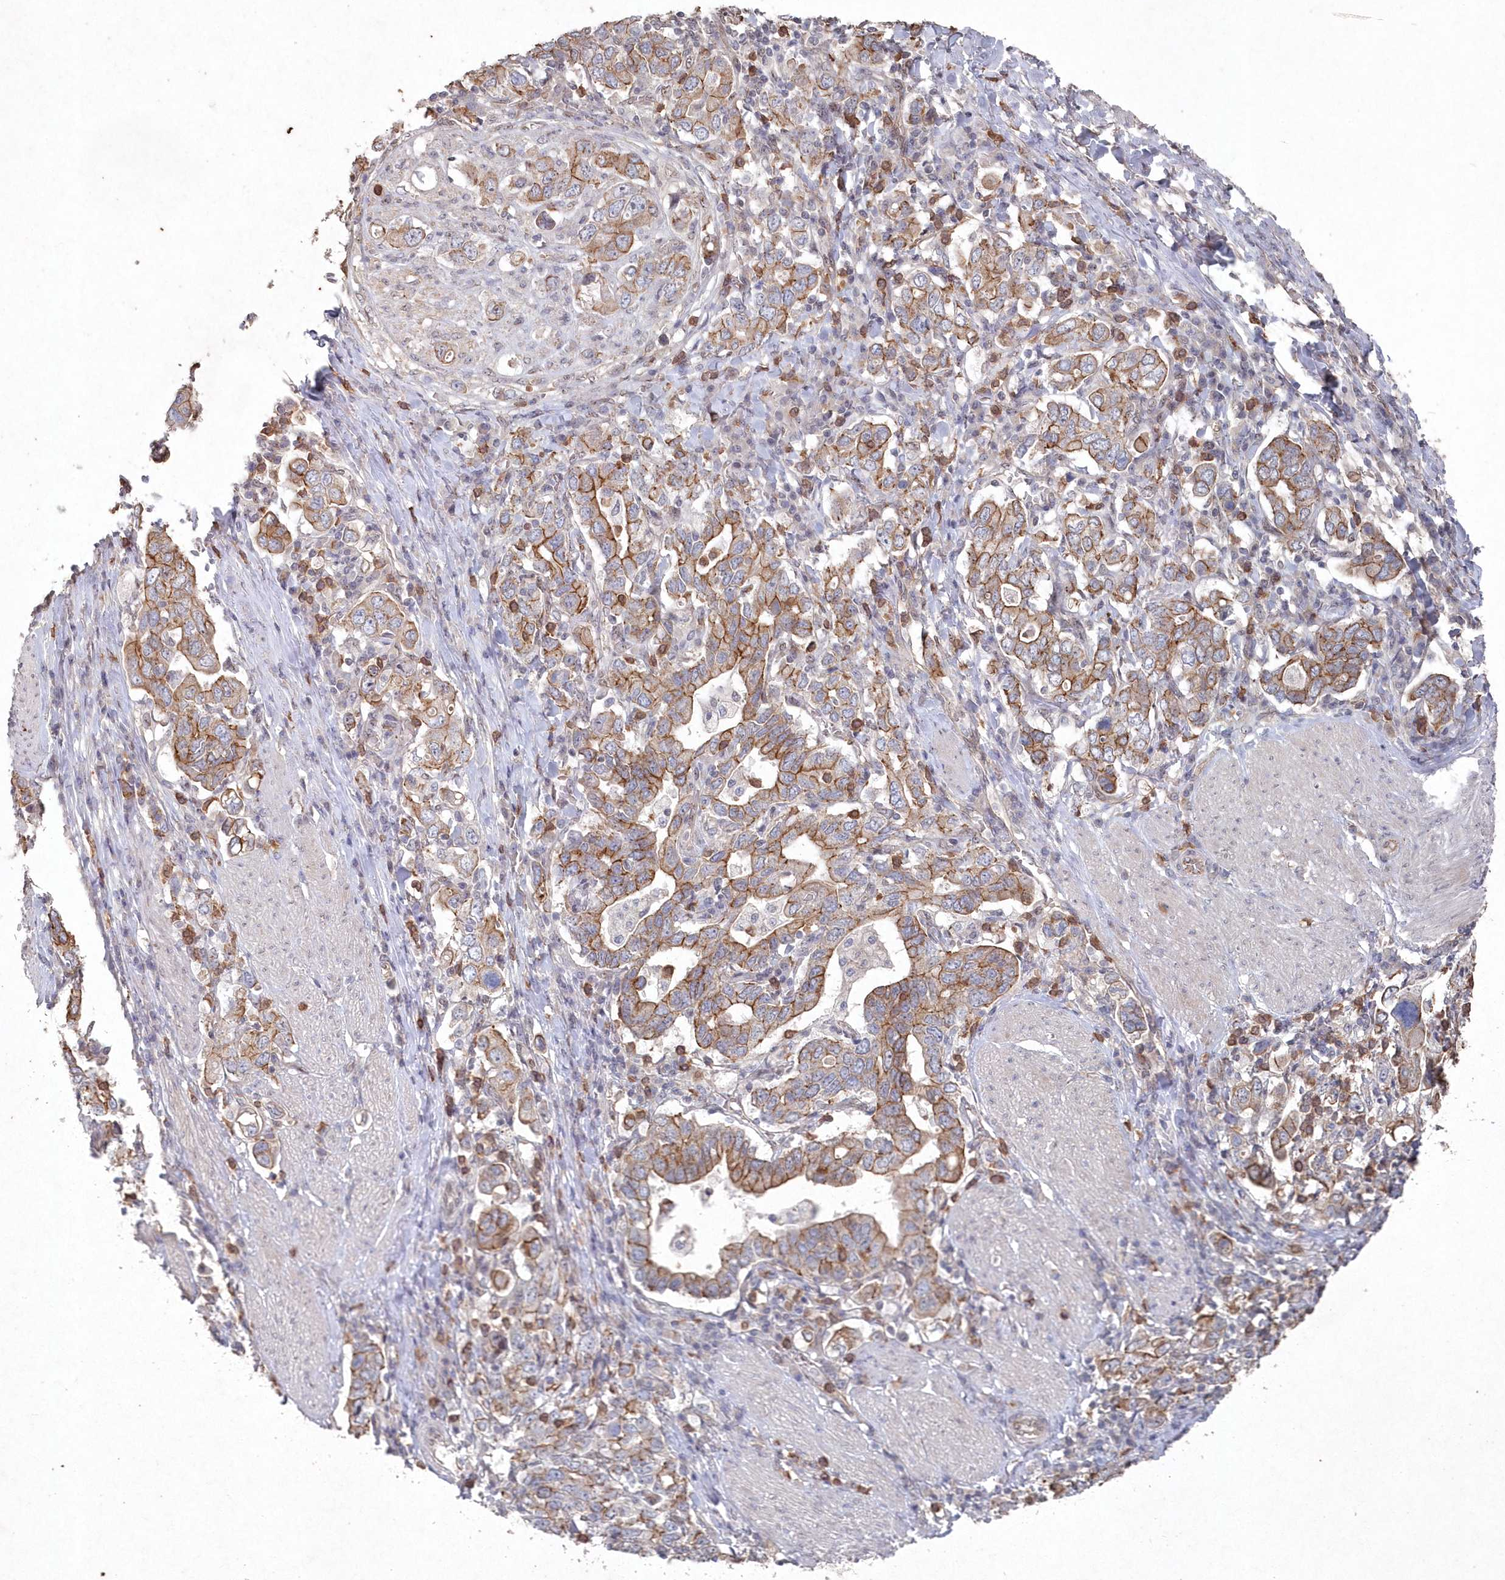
{"staining": {"intensity": "moderate", "quantity": ">75%", "location": "cytoplasmic/membranous"}, "tissue": "stomach cancer", "cell_type": "Tumor cells", "image_type": "cancer", "snomed": [{"axis": "morphology", "description": "Adenocarcinoma, NOS"}, {"axis": "topography", "description": "Stomach, upper"}], "caption": "Immunohistochemical staining of adenocarcinoma (stomach) shows moderate cytoplasmic/membranous protein staining in about >75% of tumor cells. (DAB (3,3'-diaminobenzidine) IHC, brown staining for protein, blue staining for nuclei).", "gene": "VSIG2", "patient": {"sex": "male", "age": 62}}